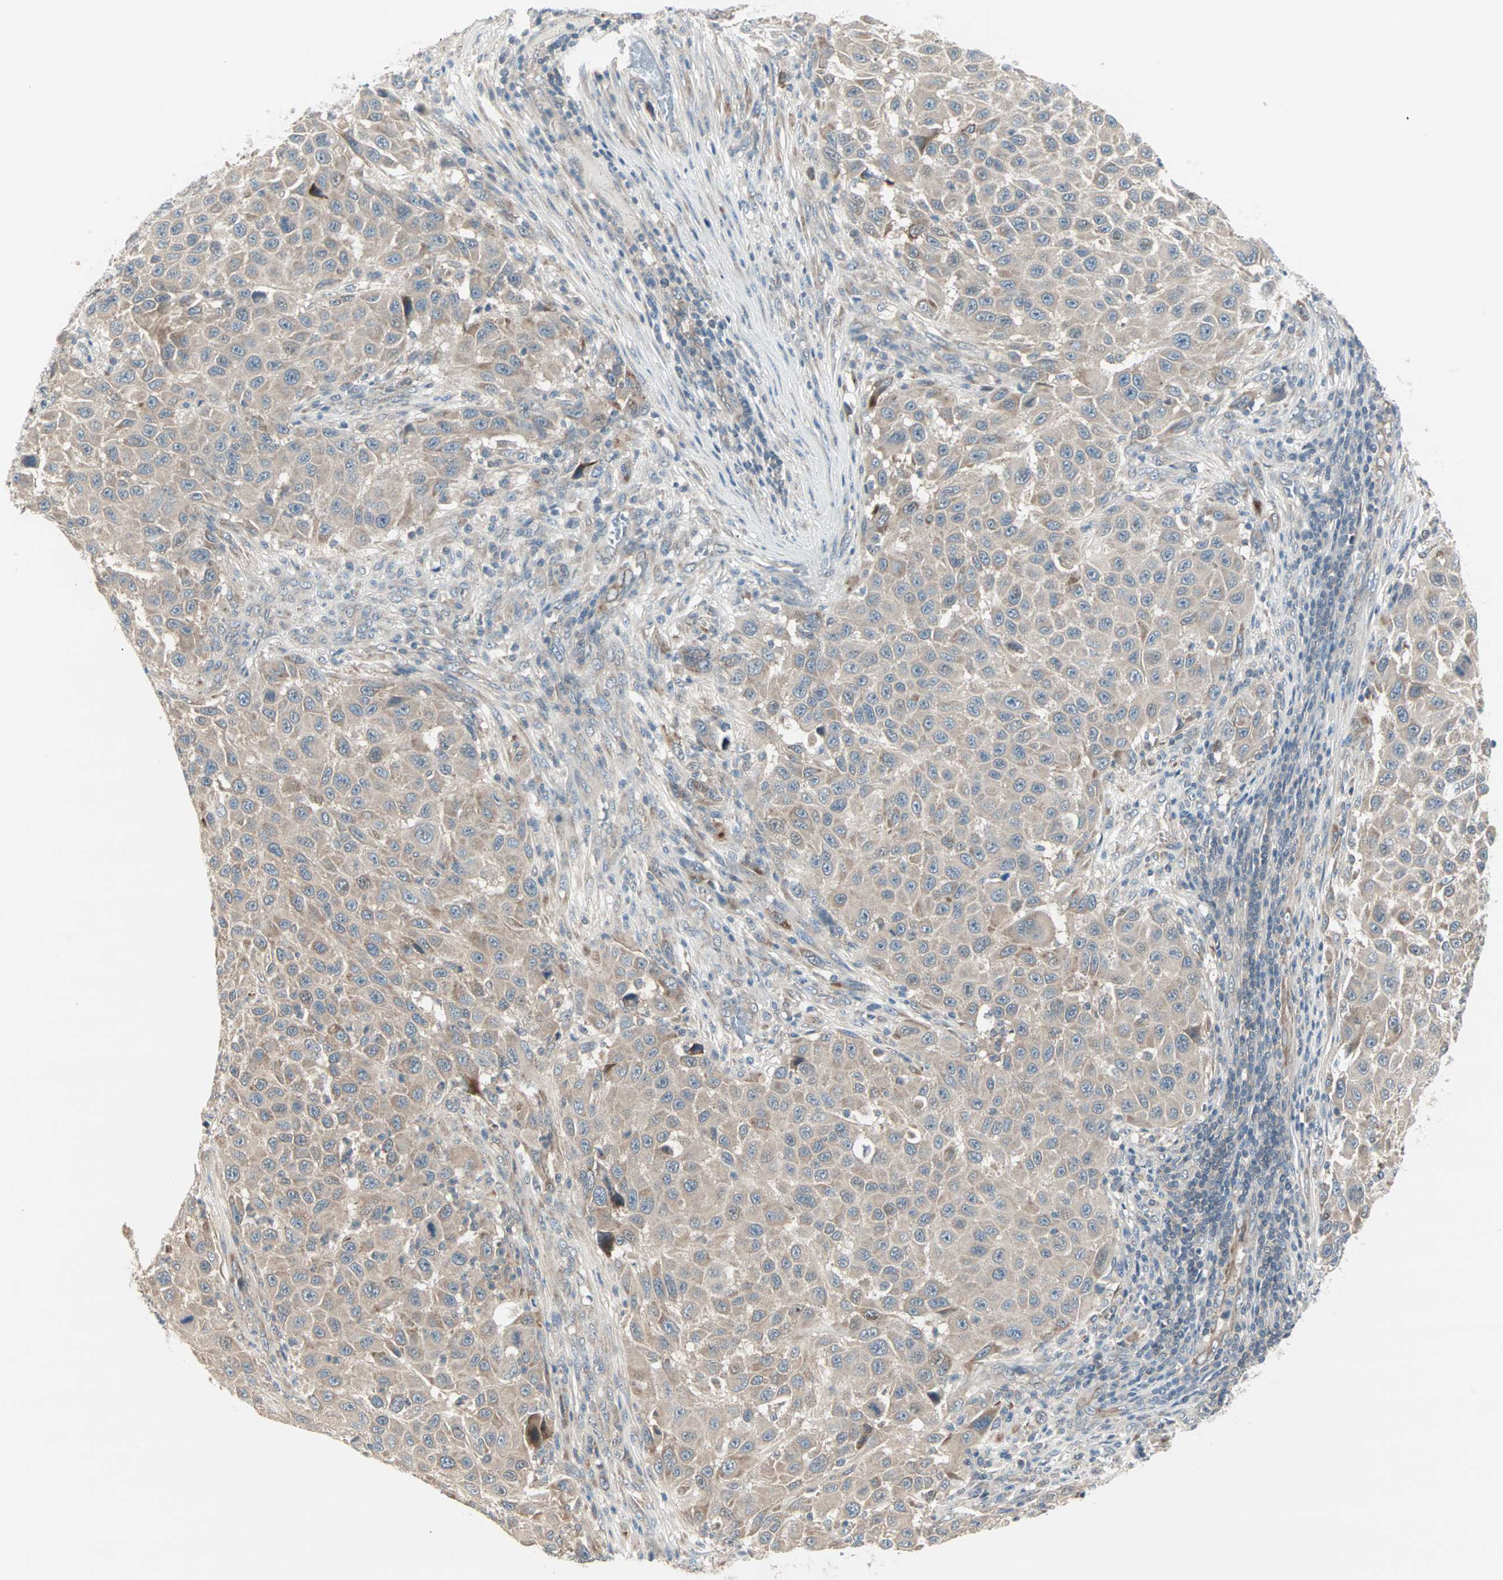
{"staining": {"intensity": "weak", "quantity": ">75%", "location": "cytoplasmic/membranous"}, "tissue": "melanoma", "cell_type": "Tumor cells", "image_type": "cancer", "snomed": [{"axis": "morphology", "description": "Malignant melanoma, Metastatic site"}, {"axis": "topography", "description": "Lymph node"}], "caption": "Approximately >75% of tumor cells in human melanoma exhibit weak cytoplasmic/membranous protein positivity as visualized by brown immunohistochemical staining.", "gene": "ZFP36", "patient": {"sex": "male", "age": 61}}